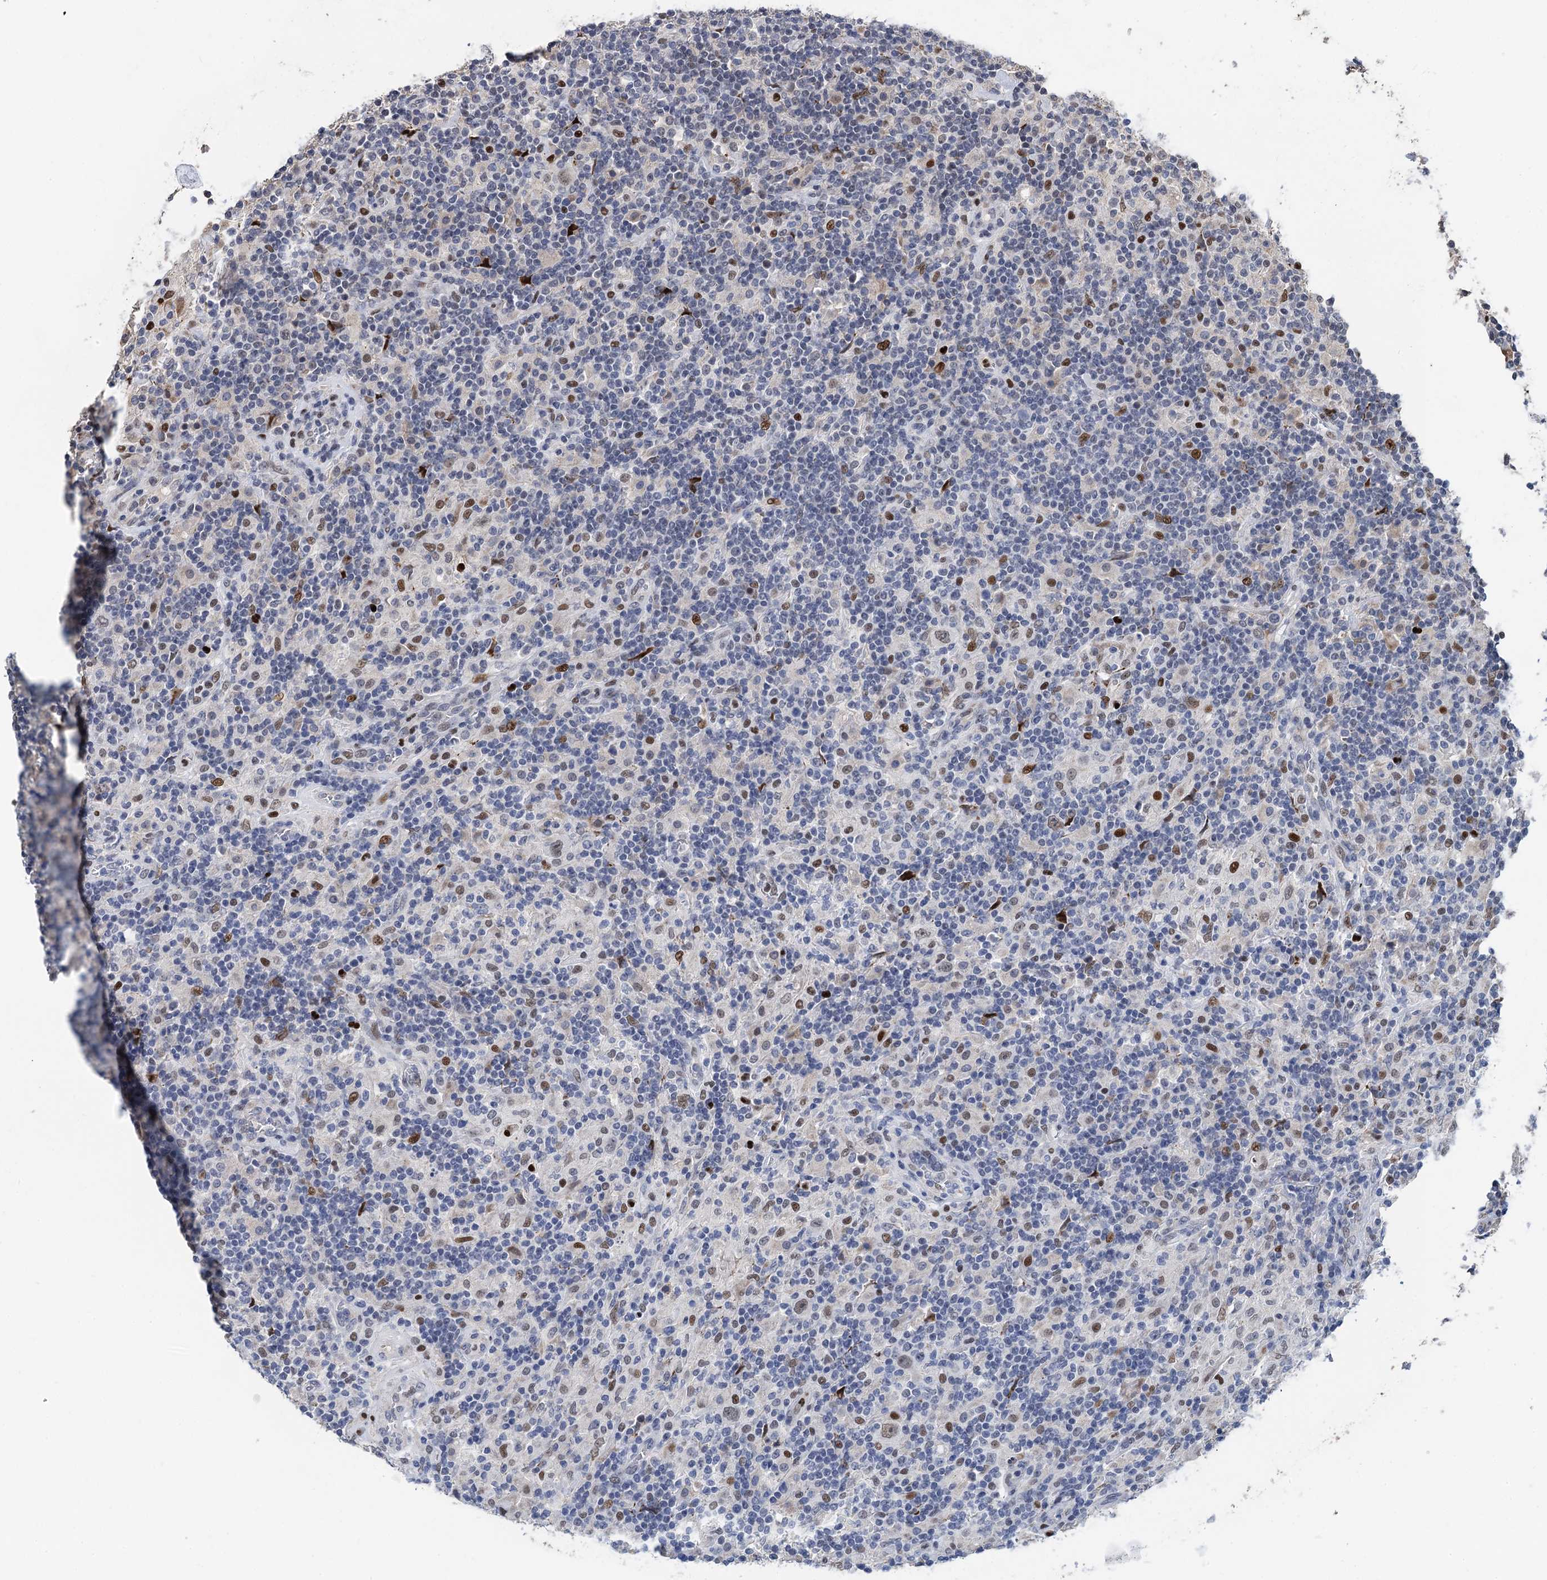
{"staining": {"intensity": "weak", "quantity": "25%-75%", "location": "nuclear"}, "tissue": "lymphoma", "cell_type": "Tumor cells", "image_type": "cancer", "snomed": [{"axis": "morphology", "description": "Hodgkin's disease, NOS"}, {"axis": "topography", "description": "Lymph node"}], "caption": "Immunohistochemistry (DAB (3,3'-diaminobenzidine)) staining of Hodgkin's disease reveals weak nuclear protein staining in about 25%-75% of tumor cells.", "gene": "TSEN34", "patient": {"sex": "male", "age": 70}}